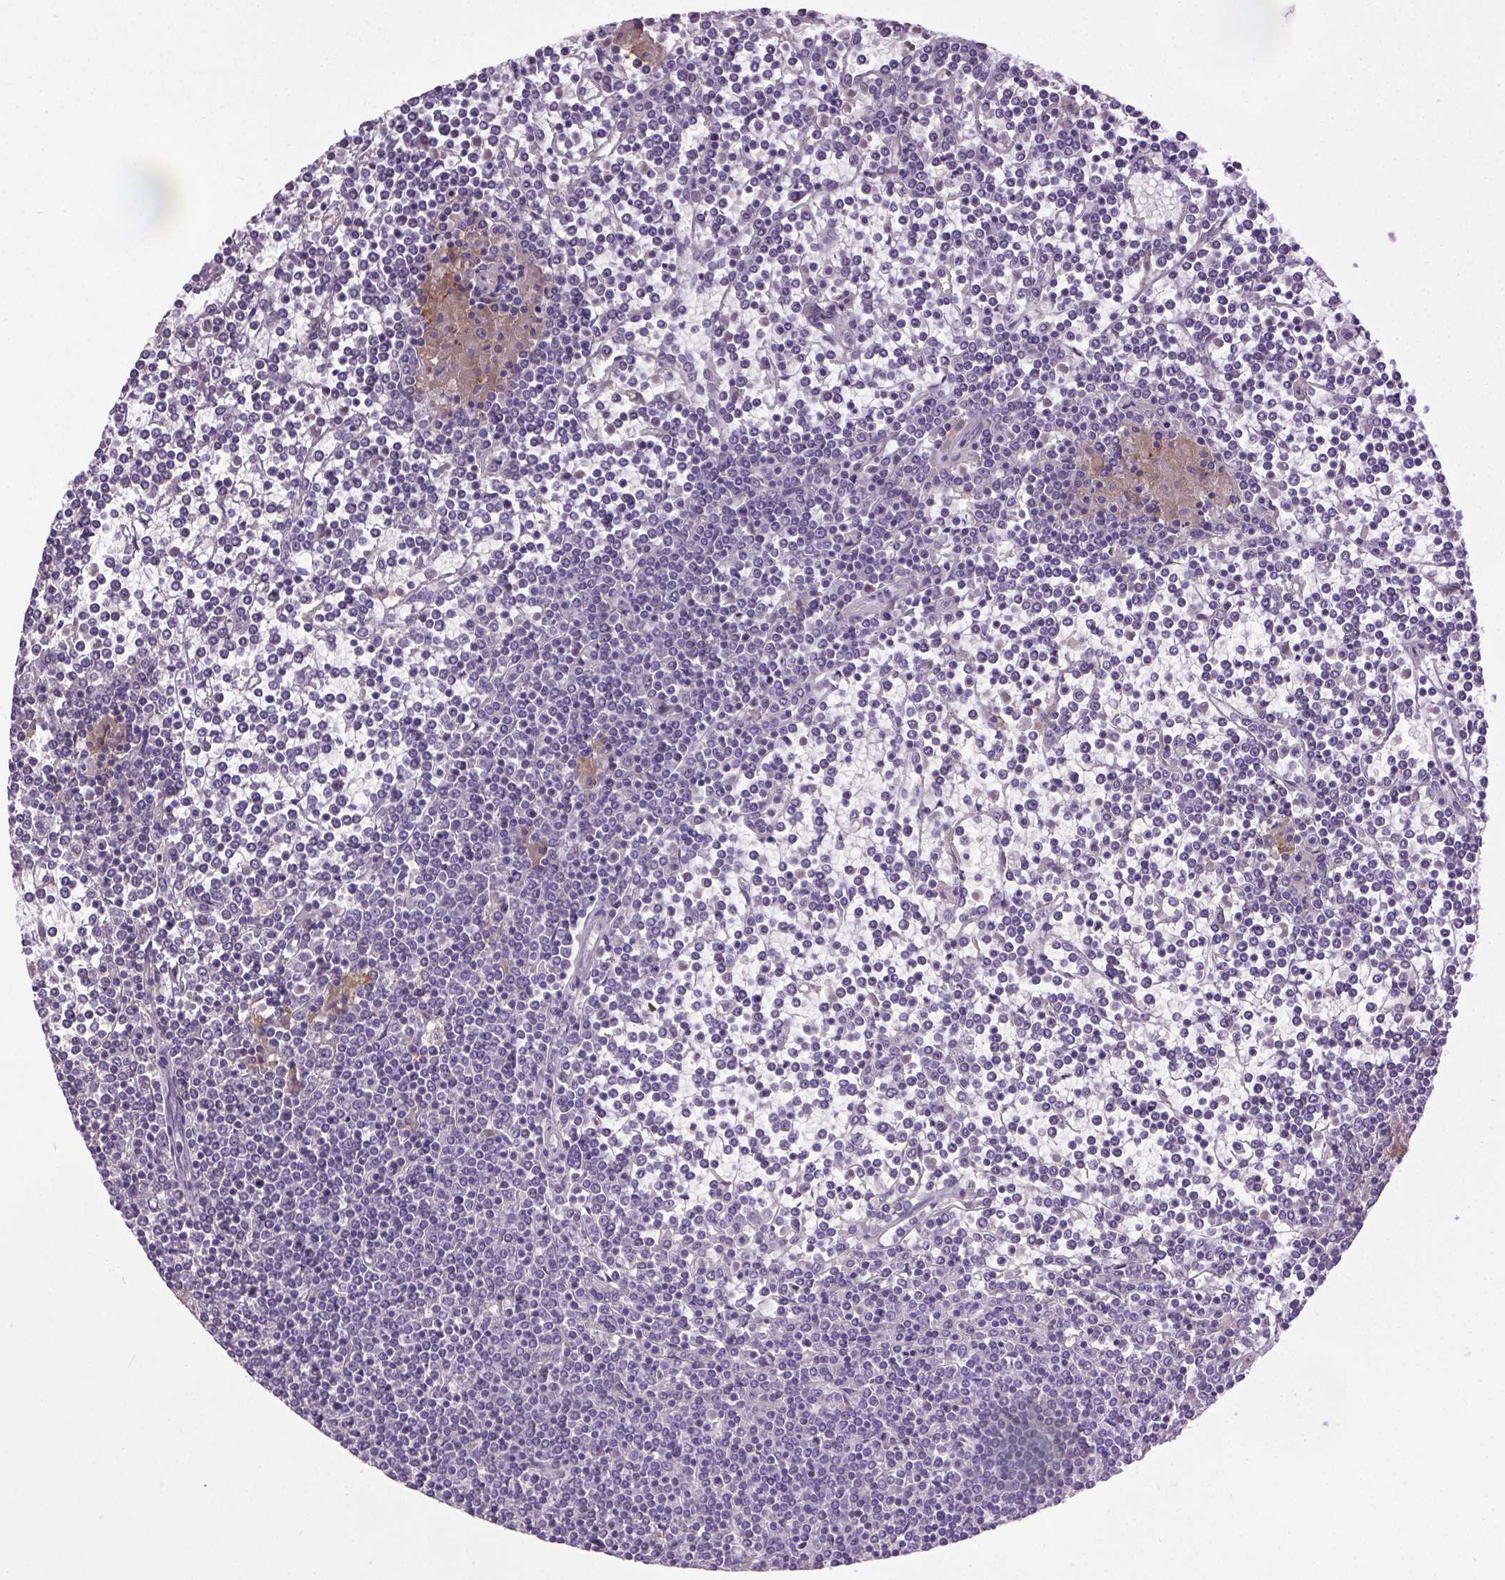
{"staining": {"intensity": "negative", "quantity": "none", "location": "none"}, "tissue": "lymphoma", "cell_type": "Tumor cells", "image_type": "cancer", "snomed": [{"axis": "morphology", "description": "Malignant lymphoma, non-Hodgkin's type, Low grade"}, {"axis": "topography", "description": "Spleen"}], "caption": "Immunohistochemical staining of human malignant lymphoma, non-Hodgkin's type (low-grade) demonstrates no significant positivity in tumor cells. The staining is performed using DAB brown chromogen with nuclei counter-stained in using hematoxylin.", "gene": "CPM", "patient": {"sex": "female", "age": 19}}